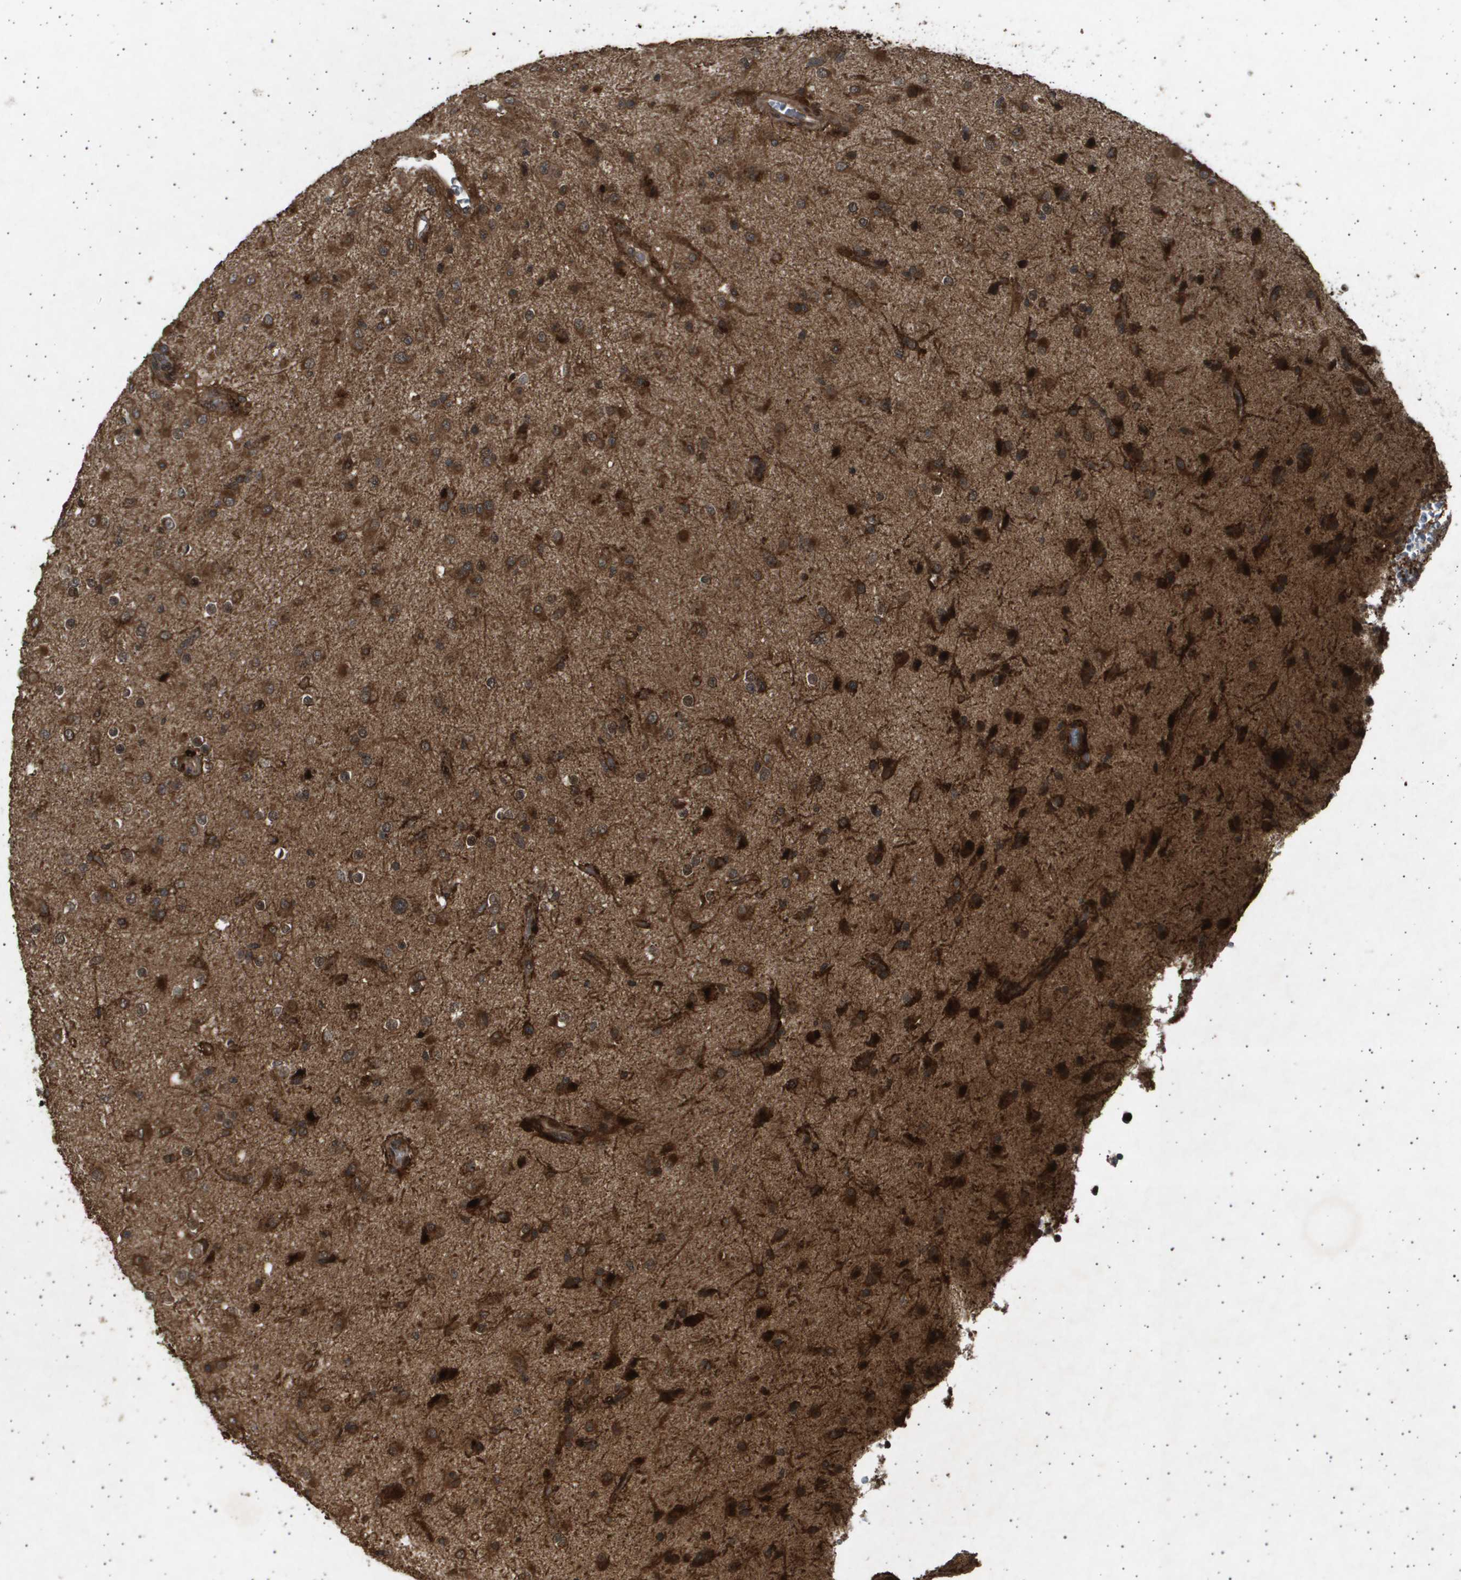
{"staining": {"intensity": "strong", "quantity": ">75%", "location": "cytoplasmic/membranous"}, "tissue": "glioma", "cell_type": "Tumor cells", "image_type": "cancer", "snomed": [{"axis": "morphology", "description": "Glioma, malignant, Low grade"}, {"axis": "topography", "description": "Brain"}], "caption": "This is a micrograph of IHC staining of glioma, which shows strong positivity in the cytoplasmic/membranous of tumor cells.", "gene": "TNRC6A", "patient": {"sex": "male", "age": 65}}